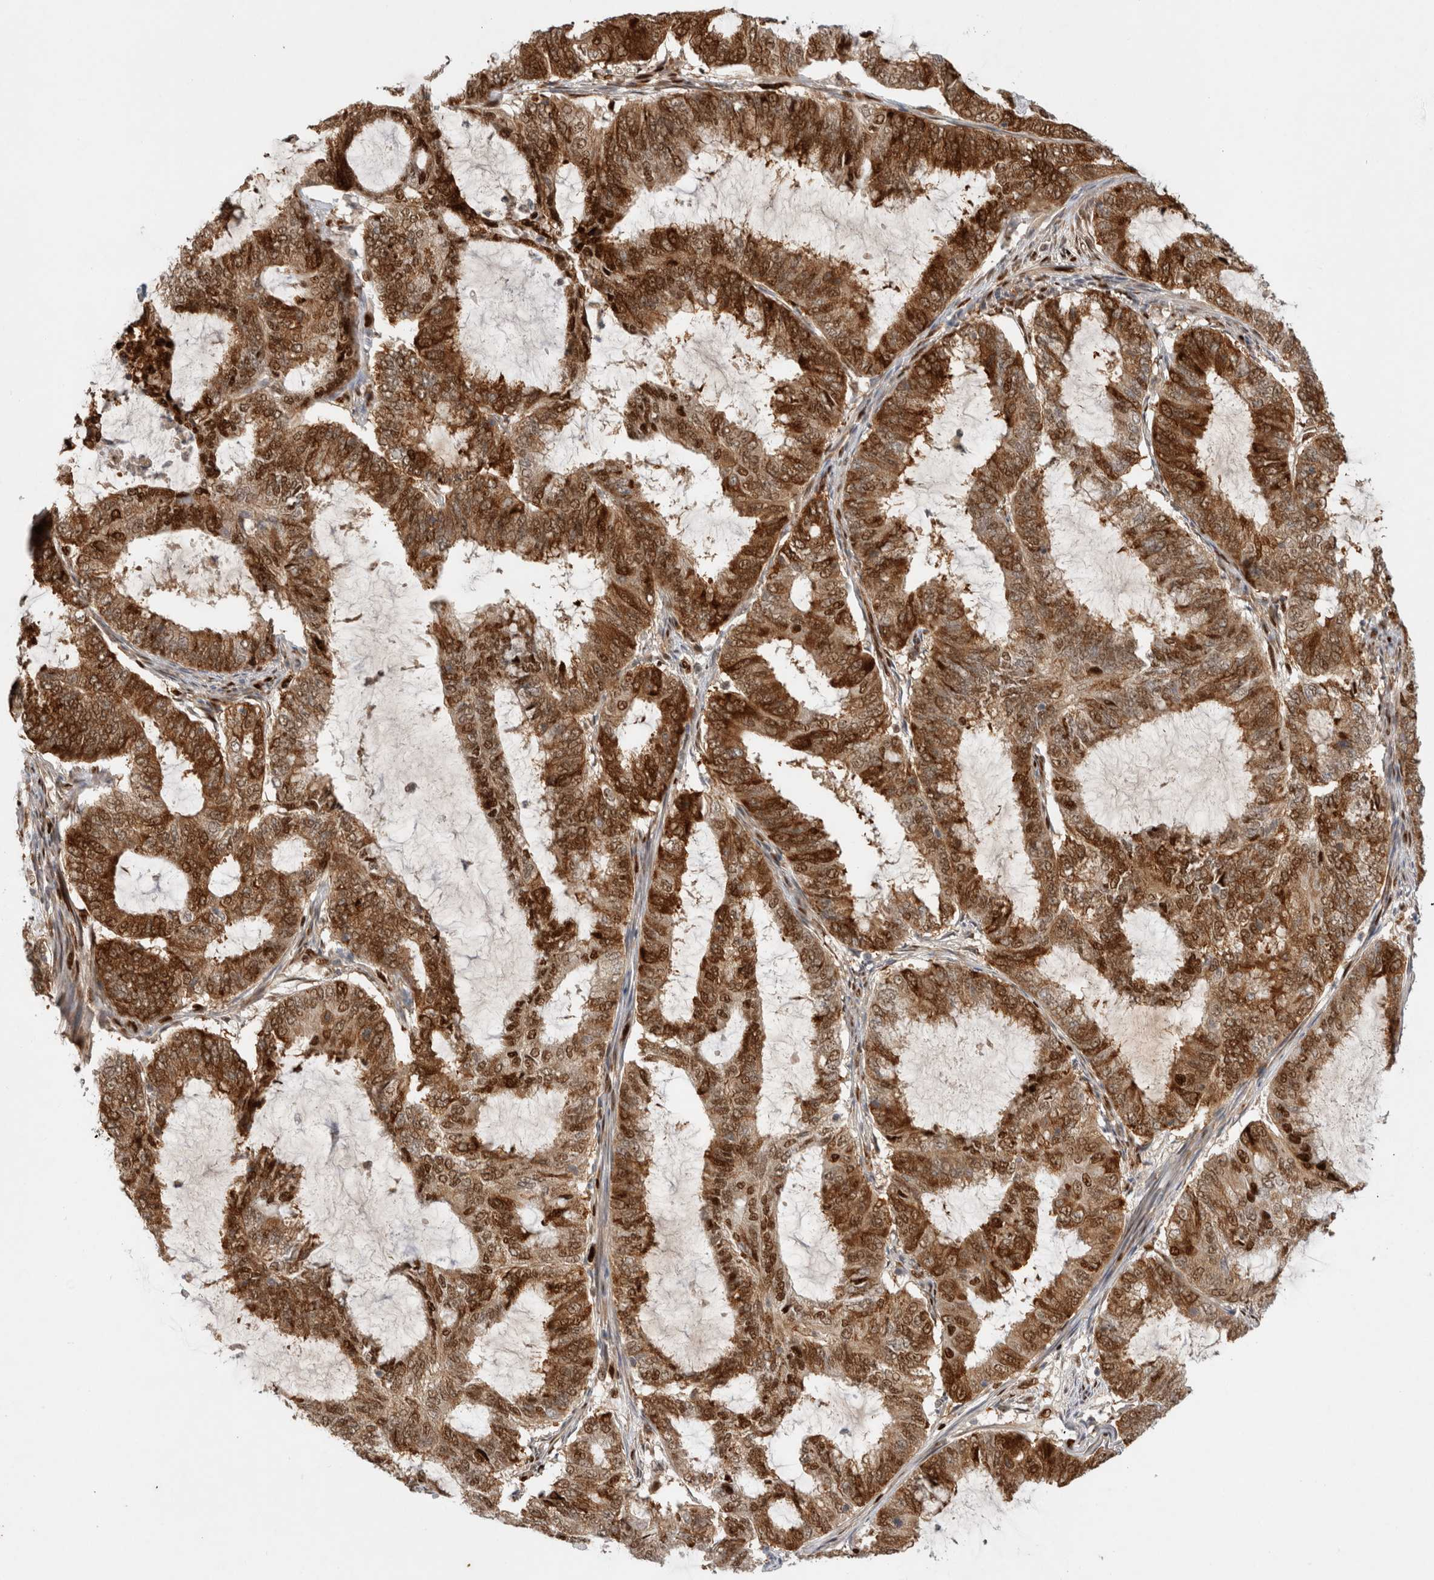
{"staining": {"intensity": "strong", "quantity": ">75%", "location": "cytoplasmic/membranous,nuclear"}, "tissue": "endometrial cancer", "cell_type": "Tumor cells", "image_type": "cancer", "snomed": [{"axis": "morphology", "description": "Adenocarcinoma, NOS"}, {"axis": "topography", "description": "Endometrium"}], "caption": "Immunohistochemical staining of endometrial cancer (adenocarcinoma) demonstrates strong cytoplasmic/membranous and nuclear protein expression in approximately >75% of tumor cells. (IHC, brightfield microscopy, high magnification).", "gene": "TCF4", "patient": {"sex": "female", "age": 51}}